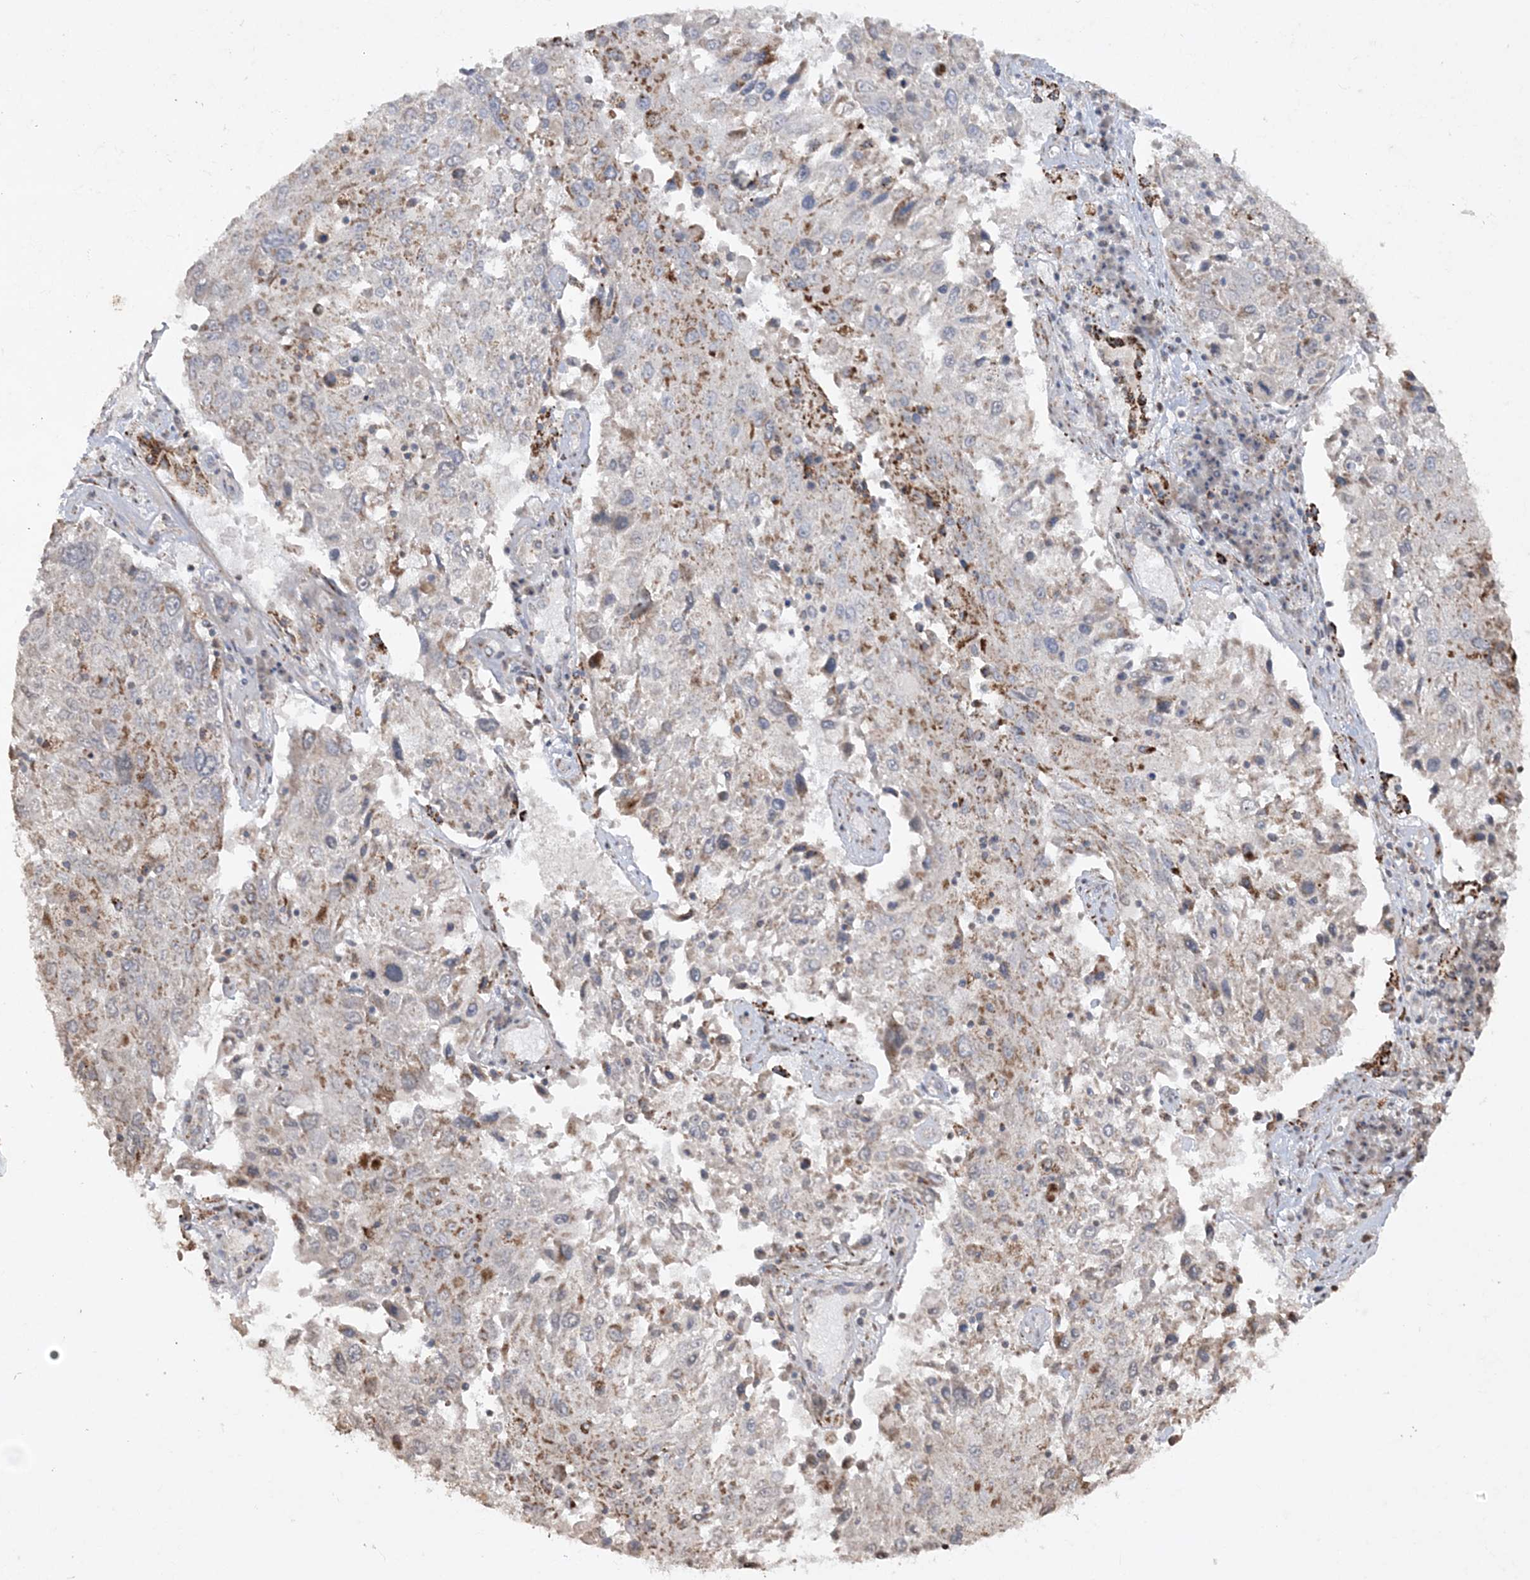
{"staining": {"intensity": "moderate", "quantity": "<25%", "location": "cytoplasmic/membranous"}, "tissue": "lung cancer", "cell_type": "Tumor cells", "image_type": "cancer", "snomed": [{"axis": "morphology", "description": "Squamous cell carcinoma, NOS"}, {"axis": "topography", "description": "Lung"}], "caption": "About <25% of tumor cells in human lung cancer (squamous cell carcinoma) demonstrate moderate cytoplasmic/membranous protein staining as visualized by brown immunohistochemical staining.", "gene": "TTC7A", "patient": {"sex": "male", "age": 65}}